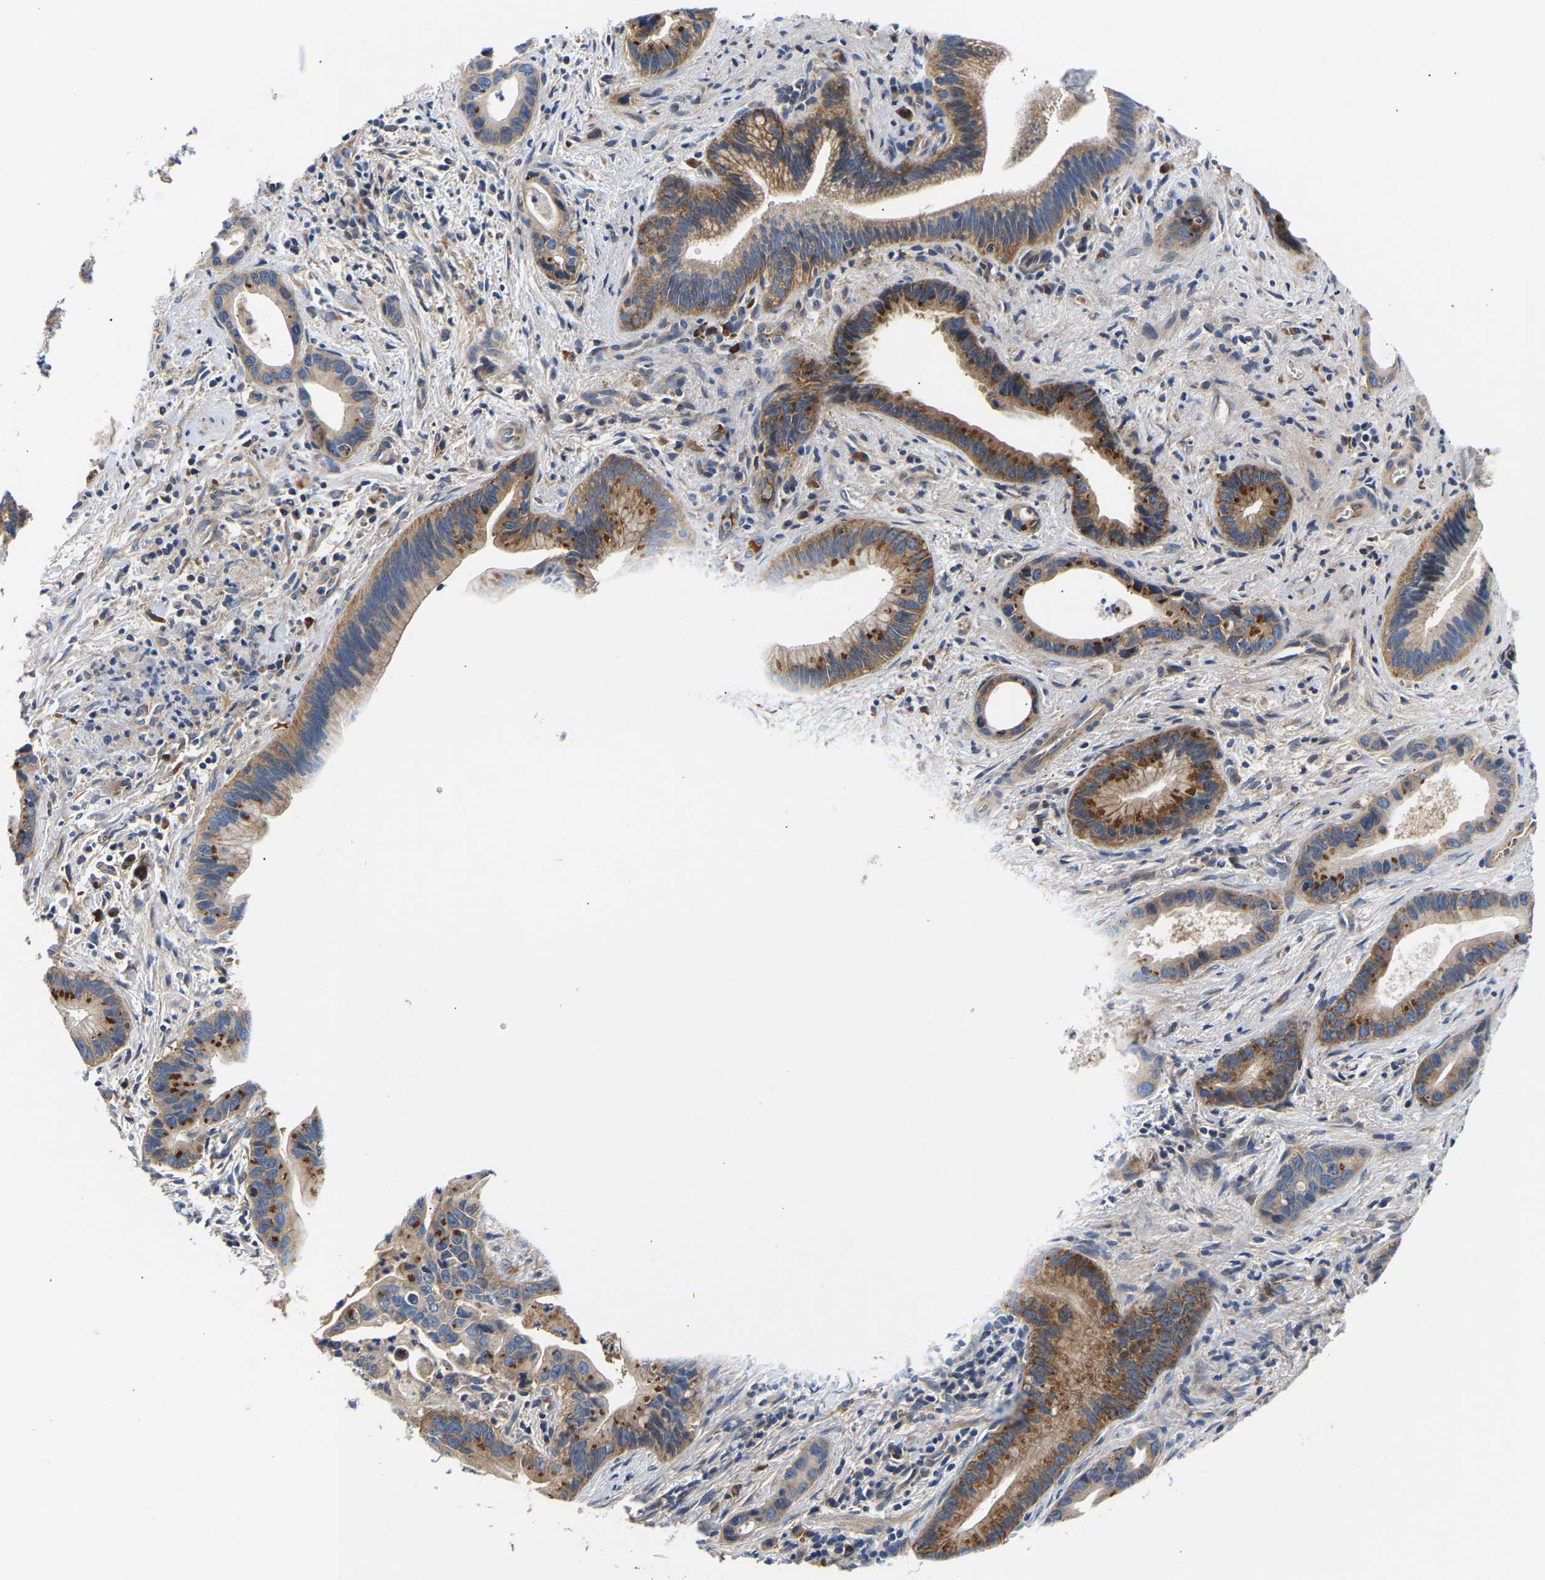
{"staining": {"intensity": "moderate", "quantity": ">75%", "location": "cytoplasmic/membranous"}, "tissue": "liver cancer", "cell_type": "Tumor cells", "image_type": "cancer", "snomed": [{"axis": "morphology", "description": "Cholangiocarcinoma"}, {"axis": "topography", "description": "Liver"}], "caption": "Liver cancer (cholangiocarcinoma) tissue shows moderate cytoplasmic/membranous staining in approximately >75% of tumor cells, visualized by immunohistochemistry.", "gene": "AIMP2", "patient": {"sex": "female", "age": 55}}